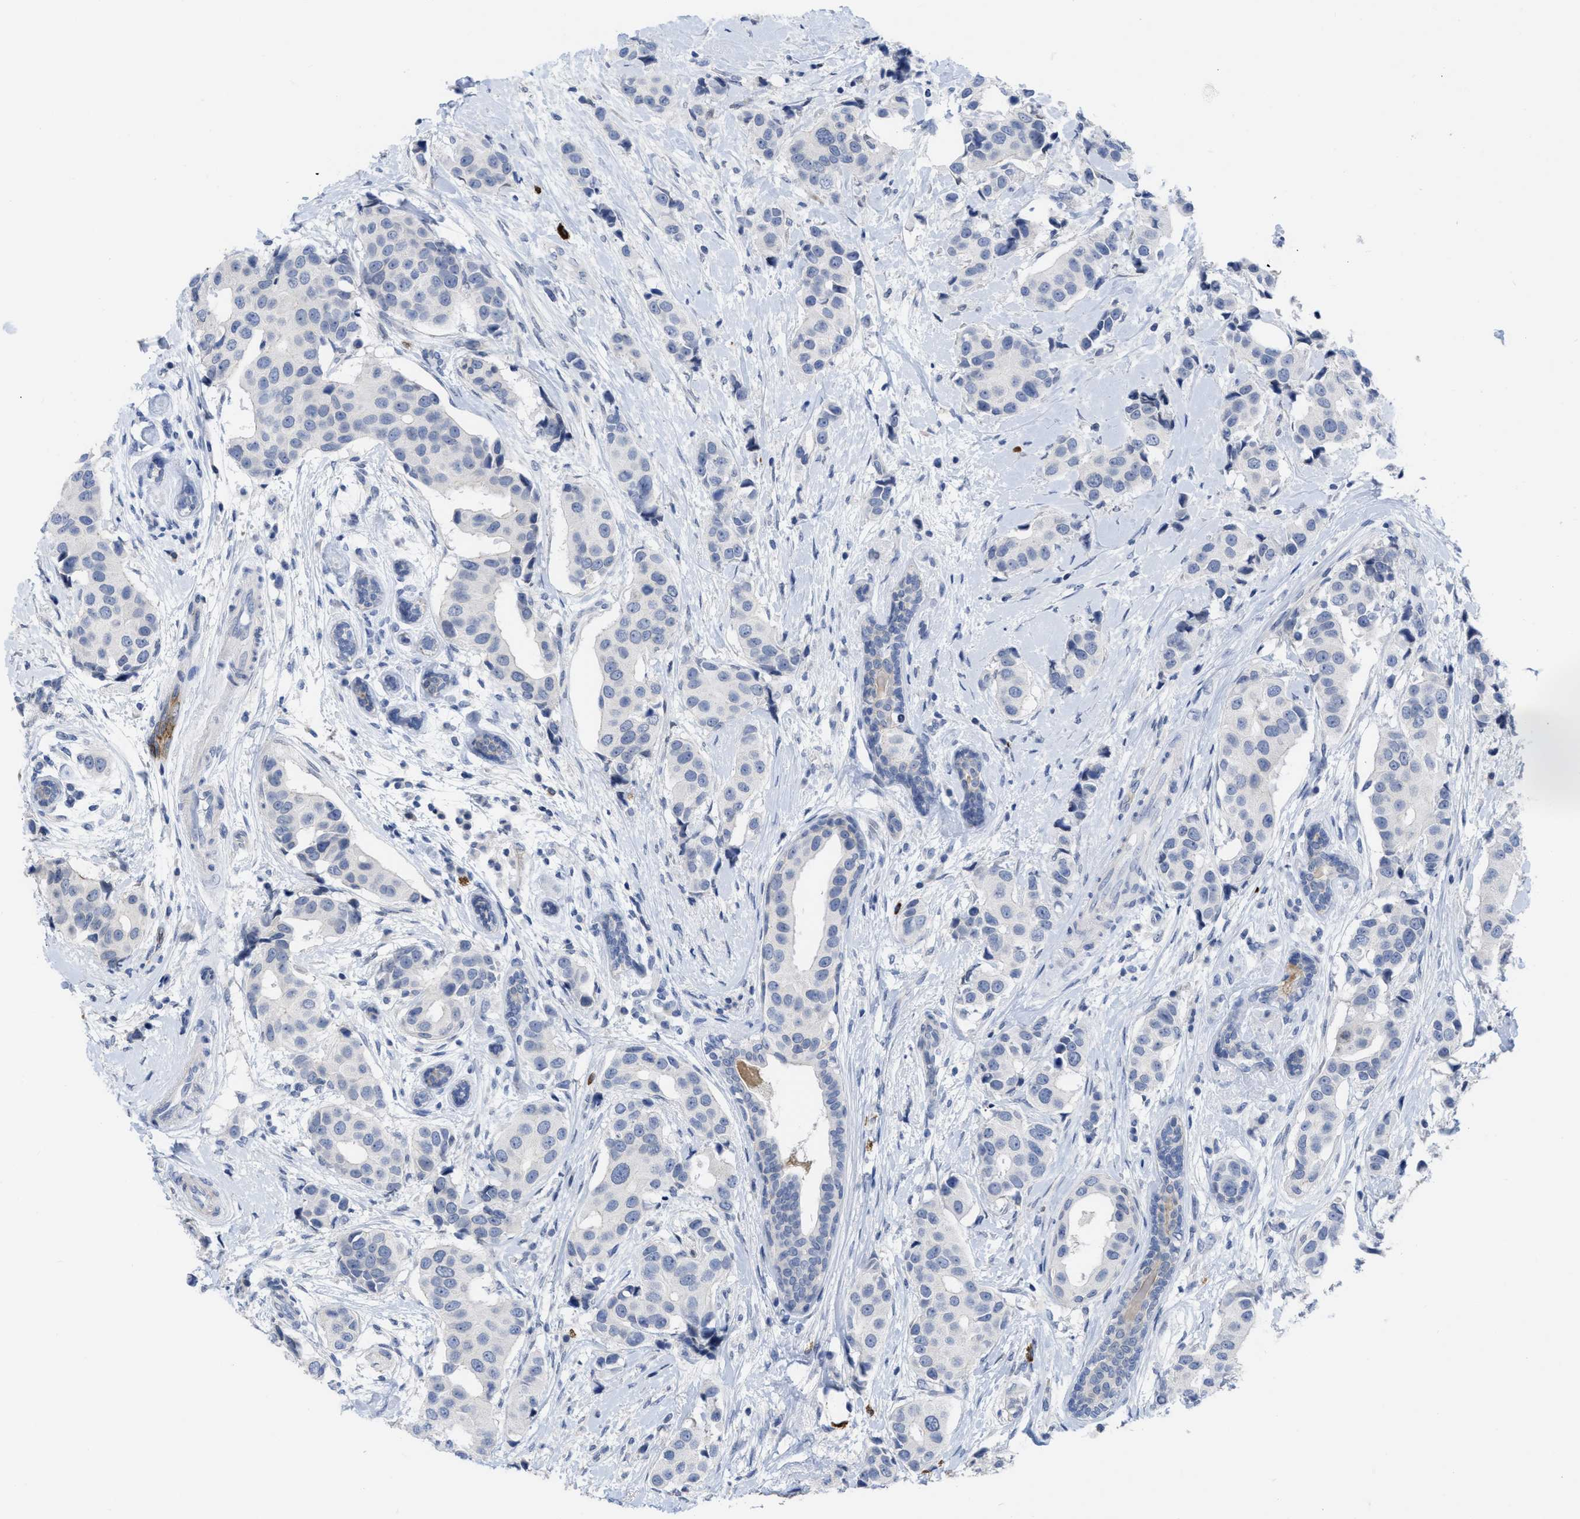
{"staining": {"intensity": "negative", "quantity": "none", "location": "none"}, "tissue": "breast cancer", "cell_type": "Tumor cells", "image_type": "cancer", "snomed": [{"axis": "morphology", "description": "Normal tissue, NOS"}, {"axis": "morphology", "description": "Duct carcinoma"}, {"axis": "topography", "description": "Breast"}], "caption": "High magnification brightfield microscopy of breast cancer (invasive ductal carcinoma) stained with DAB (3,3'-diaminobenzidine) (brown) and counterstained with hematoxylin (blue): tumor cells show no significant positivity.", "gene": "ACKR1", "patient": {"sex": "female", "age": 39}}